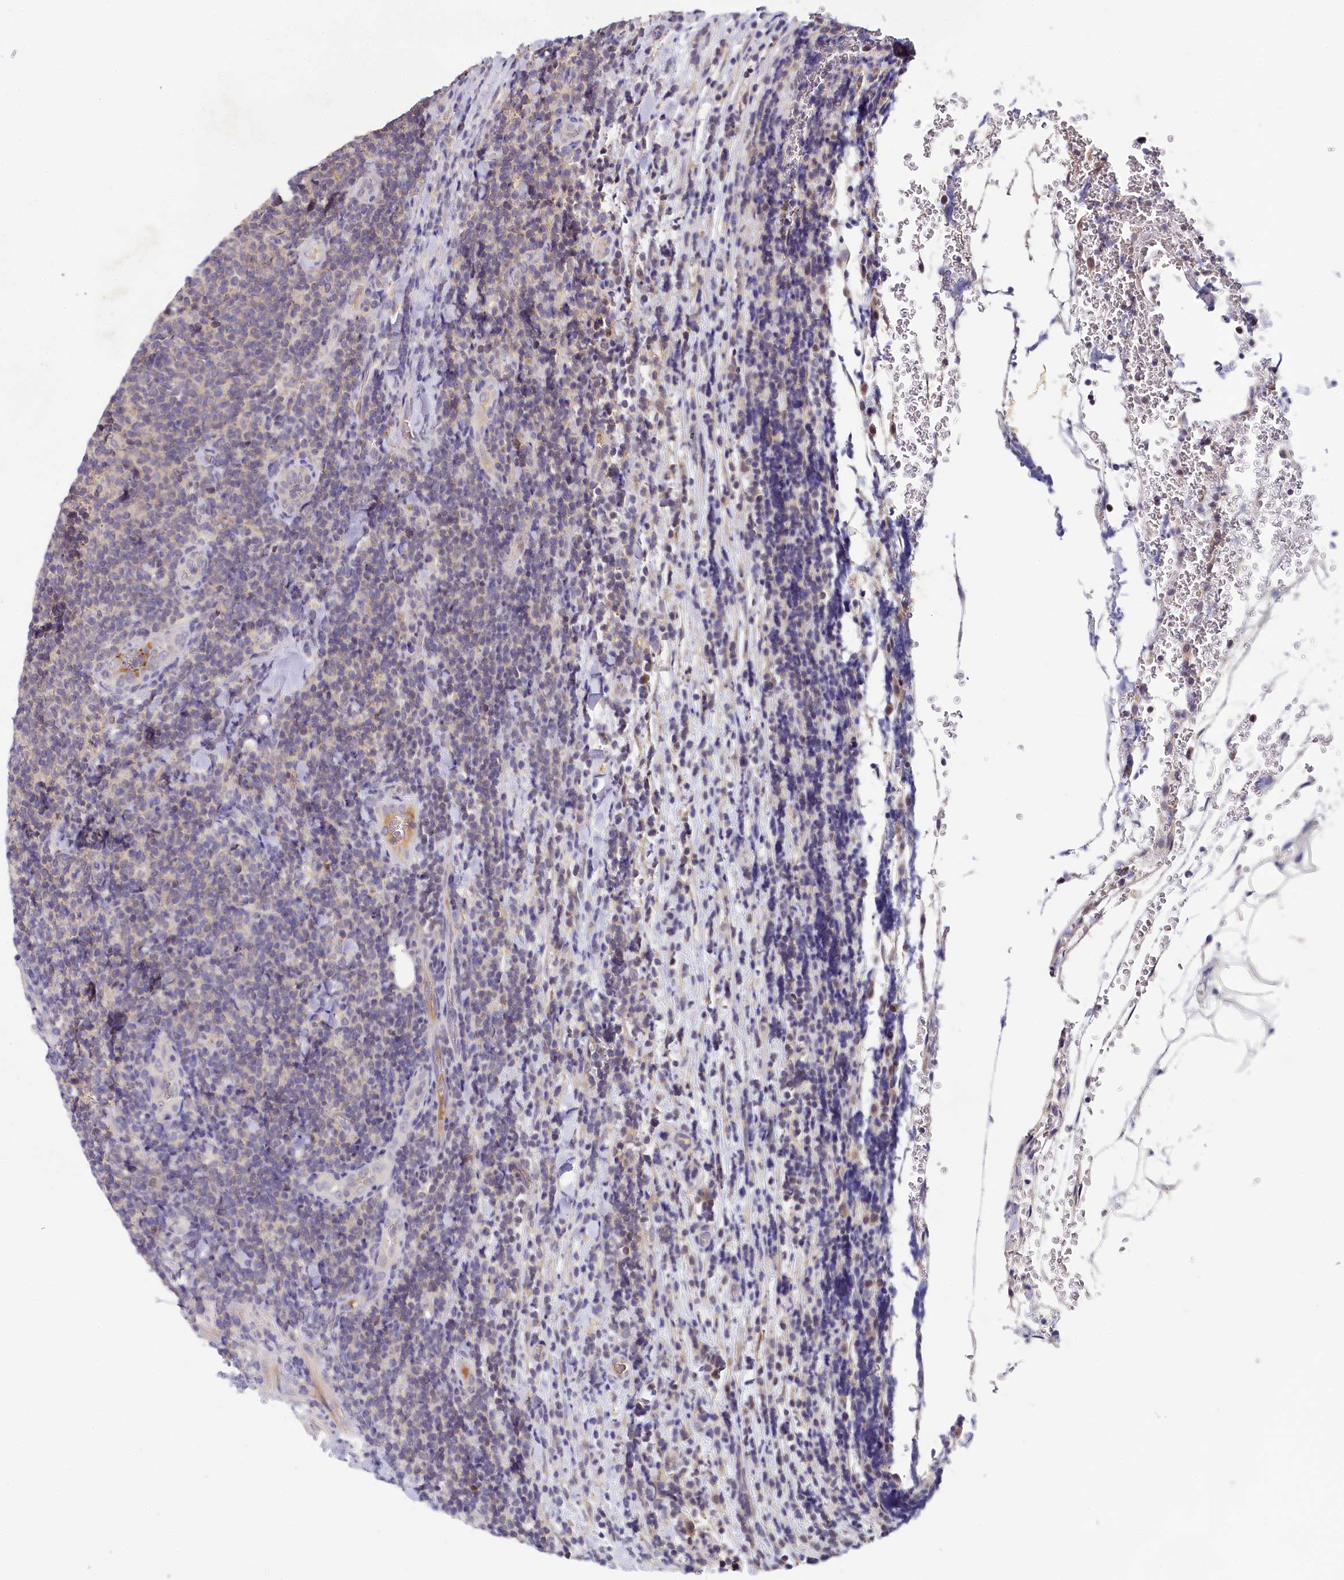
{"staining": {"intensity": "negative", "quantity": "none", "location": "none"}, "tissue": "lymphoma", "cell_type": "Tumor cells", "image_type": "cancer", "snomed": [{"axis": "morphology", "description": "Malignant lymphoma, non-Hodgkin's type, Low grade"}, {"axis": "topography", "description": "Lymph node"}], "caption": "IHC image of lymphoma stained for a protein (brown), which displays no expression in tumor cells.", "gene": "SPINK9", "patient": {"sex": "male", "age": 66}}